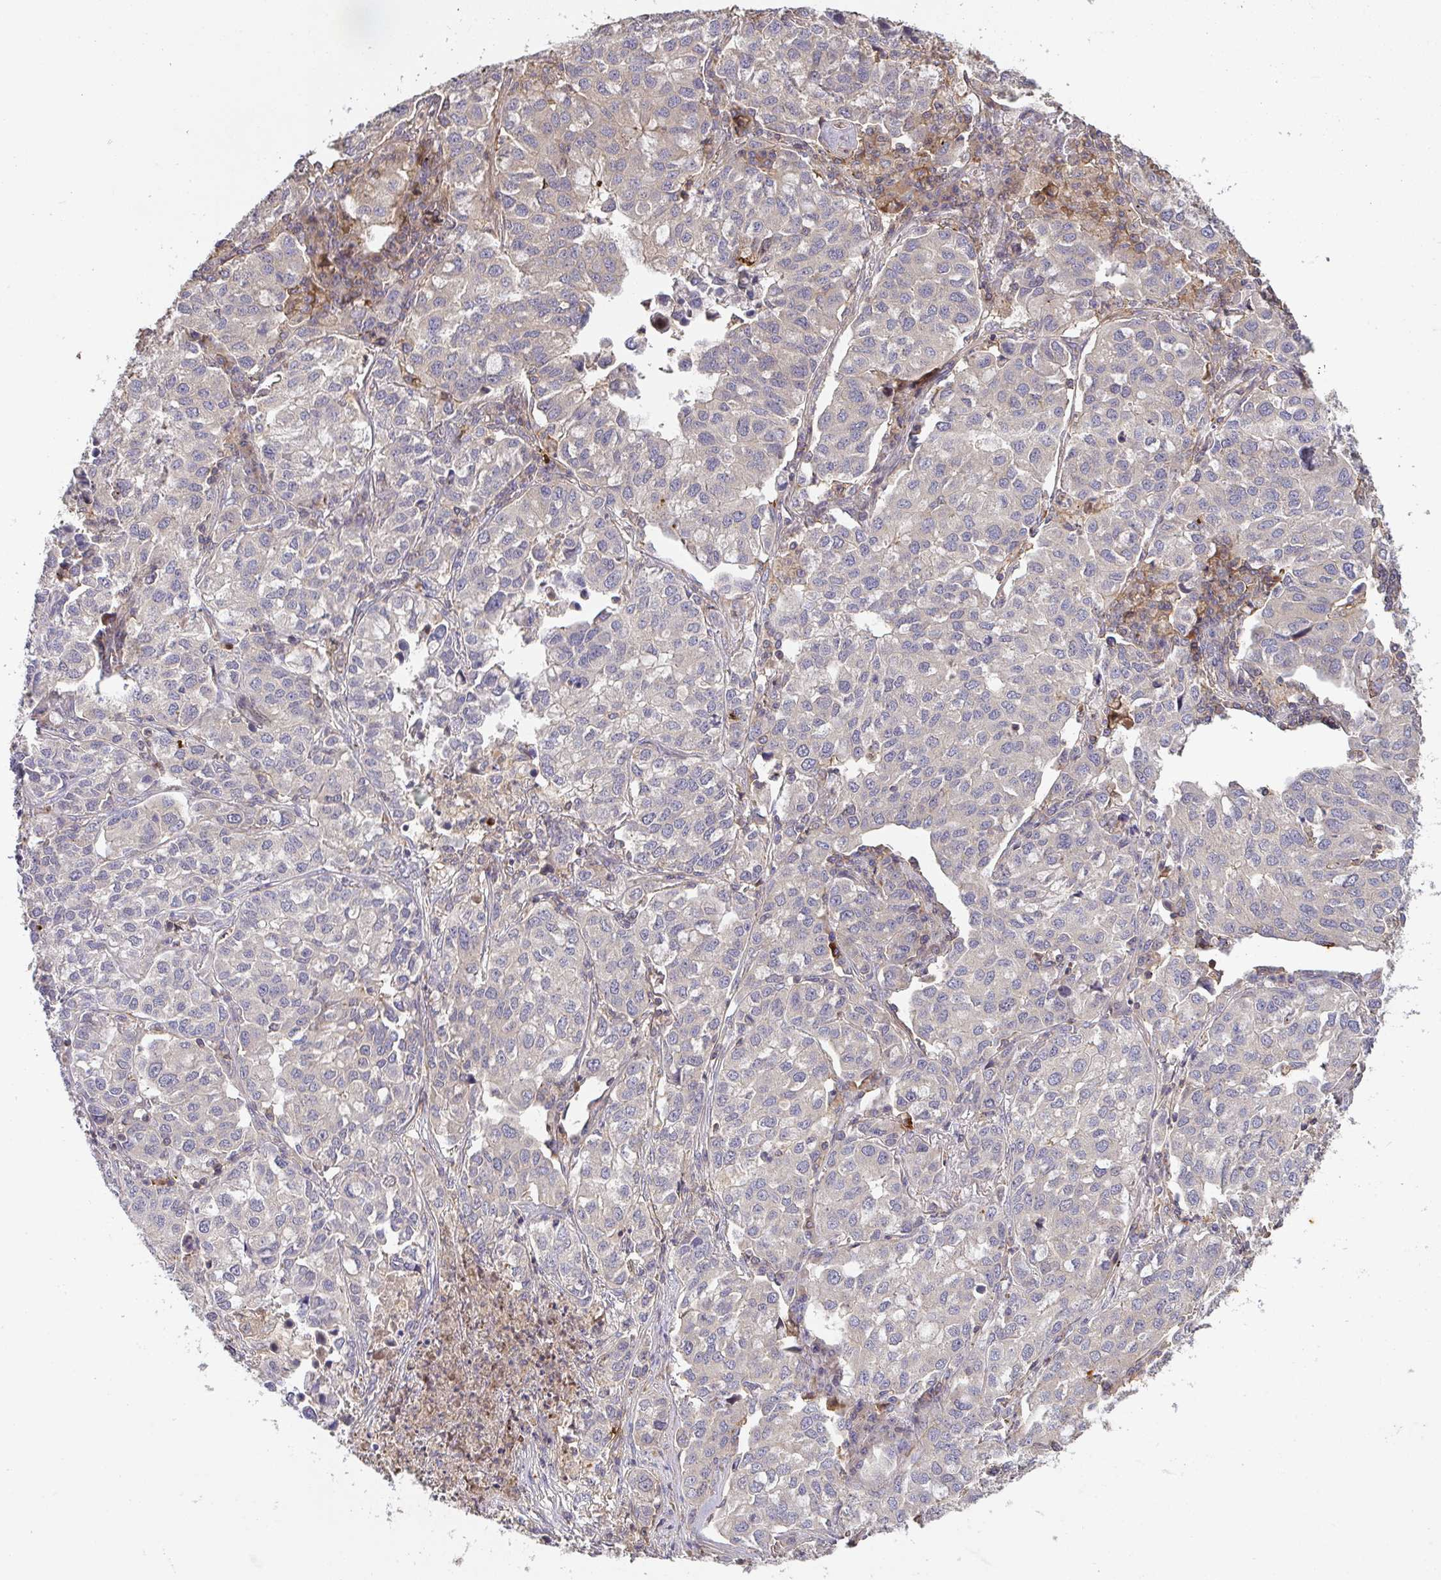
{"staining": {"intensity": "weak", "quantity": "<25%", "location": "cytoplasmic/membranous"}, "tissue": "lung cancer", "cell_type": "Tumor cells", "image_type": "cancer", "snomed": [{"axis": "morphology", "description": "Adenocarcinoma, NOS"}, {"axis": "morphology", "description": "Adenocarcinoma, metastatic, NOS"}, {"axis": "topography", "description": "Lymph node"}, {"axis": "topography", "description": "Lung"}], "caption": "Tumor cells show no significant staining in lung cancer (adenocarcinoma).", "gene": "TNMD", "patient": {"sex": "female", "age": 65}}